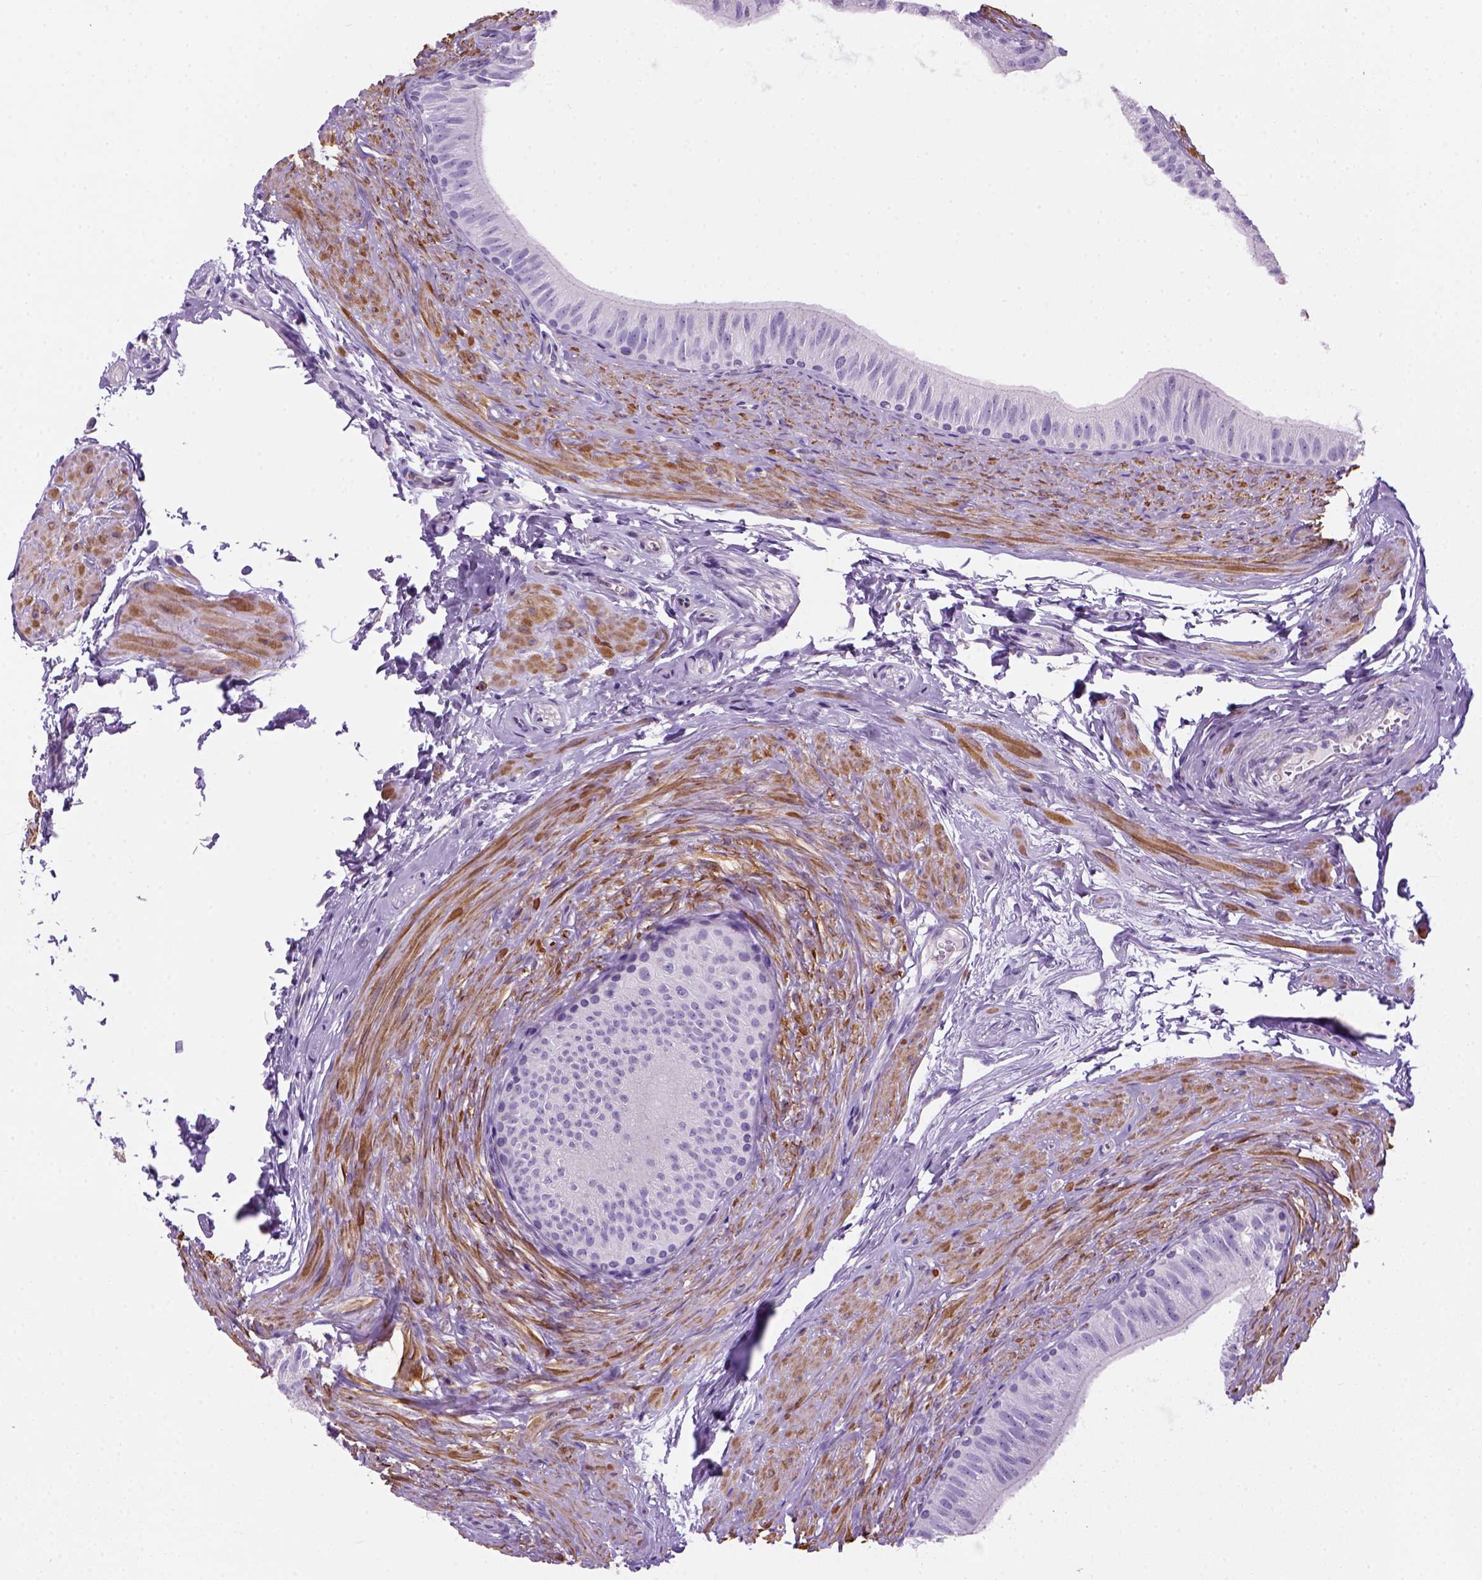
{"staining": {"intensity": "negative", "quantity": "none", "location": "none"}, "tissue": "epididymis", "cell_type": "Glandular cells", "image_type": "normal", "snomed": [{"axis": "morphology", "description": "Normal tissue, NOS"}, {"axis": "topography", "description": "Epididymis"}], "caption": "A micrograph of epididymis stained for a protein demonstrates no brown staining in glandular cells. (DAB (3,3'-diaminobenzidine) IHC, high magnification).", "gene": "ARHGEF33", "patient": {"sex": "male", "age": 36}}